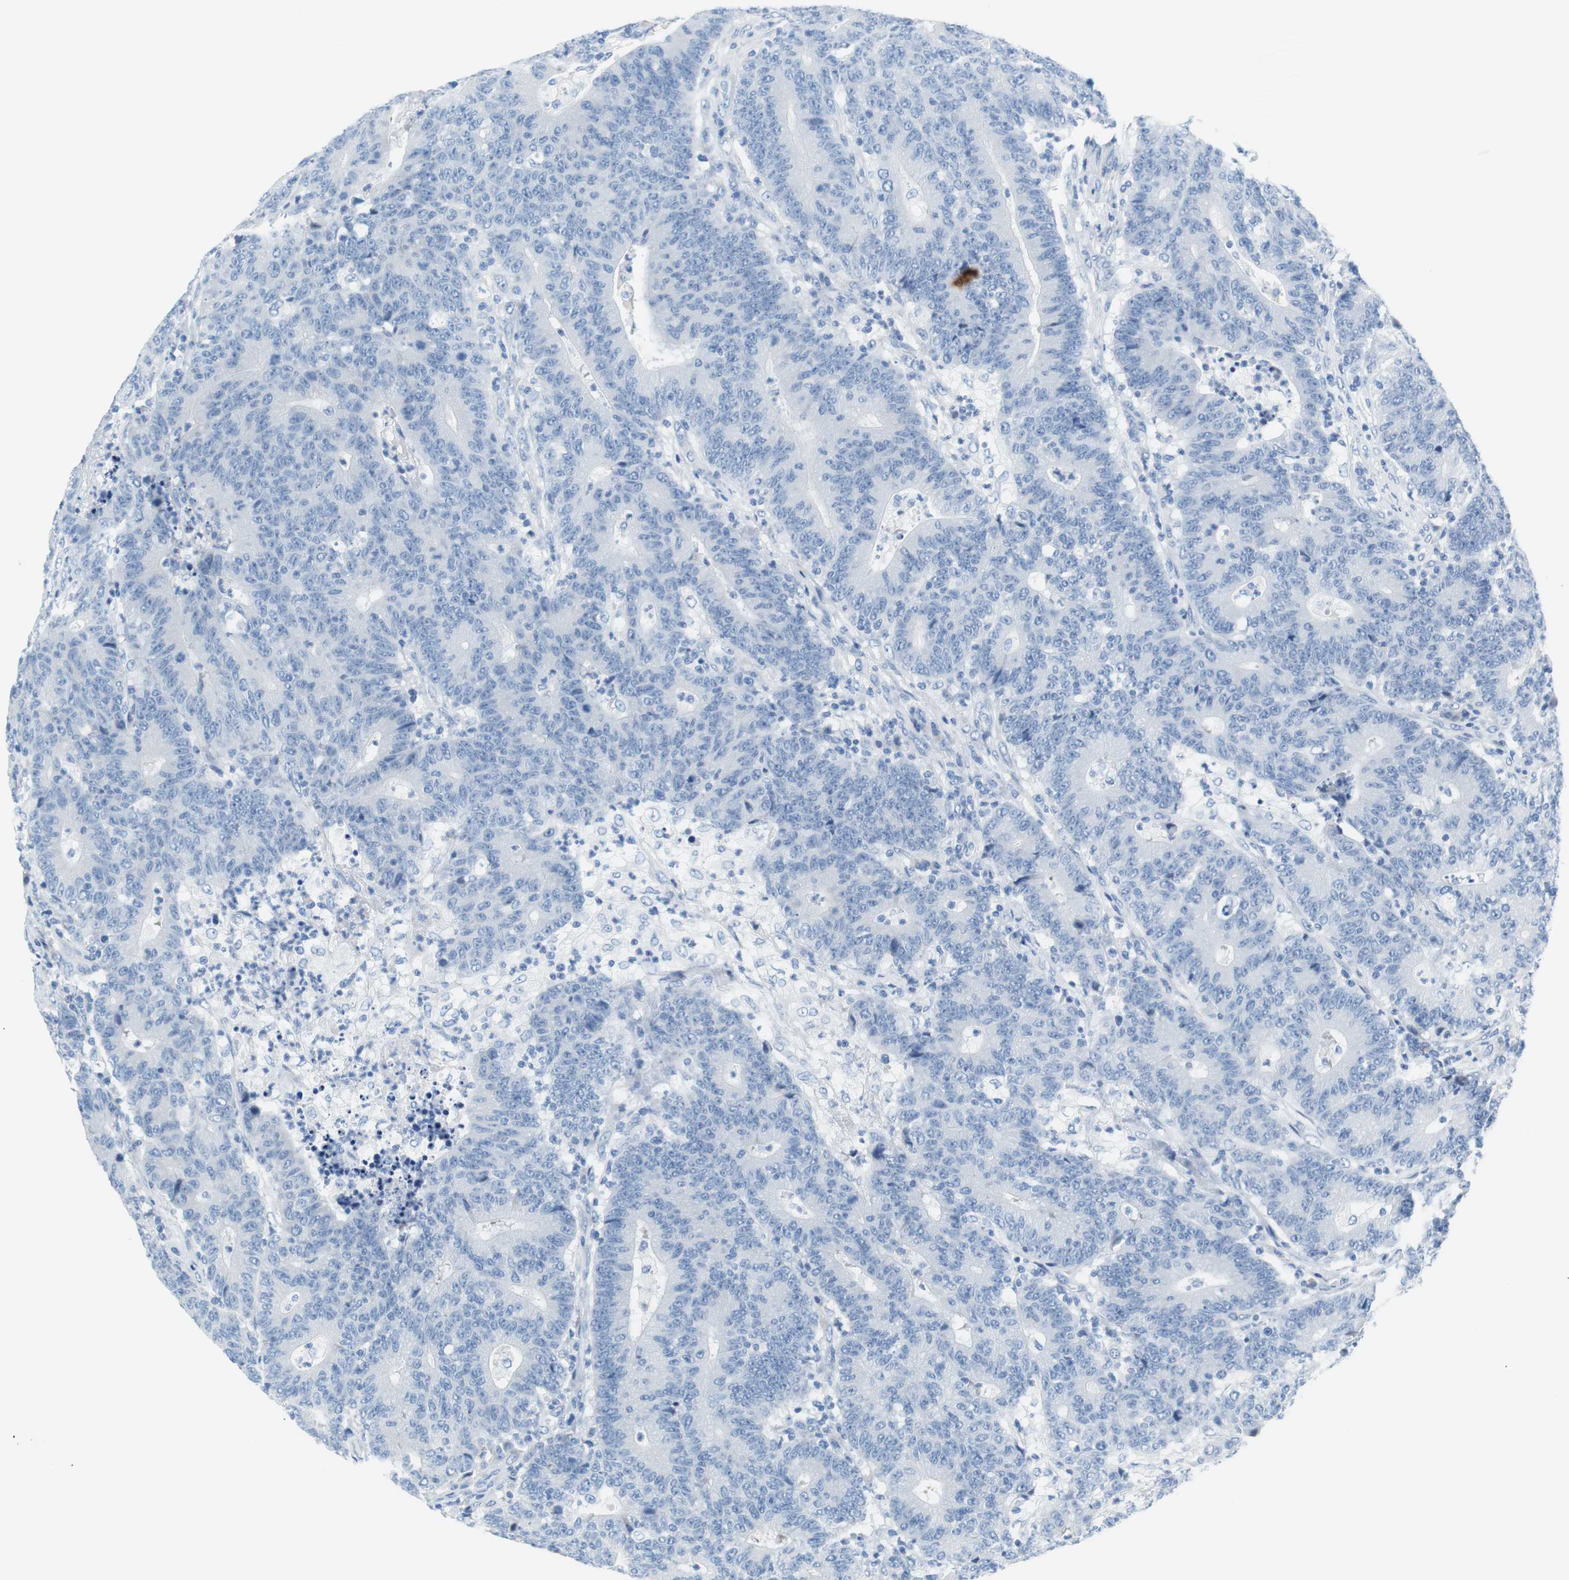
{"staining": {"intensity": "negative", "quantity": "none", "location": "none"}, "tissue": "colorectal cancer", "cell_type": "Tumor cells", "image_type": "cancer", "snomed": [{"axis": "morphology", "description": "Normal tissue, NOS"}, {"axis": "morphology", "description": "Adenocarcinoma, NOS"}, {"axis": "topography", "description": "Colon"}], "caption": "An image of human colorectal cancer is negative for staining in tumor cells. (DAB (3,3'-diaminobenzidine) IHC with hematoxylin counter stain).", "gene": "MYH1", "patient": {"sex": "female", "age": 75}}